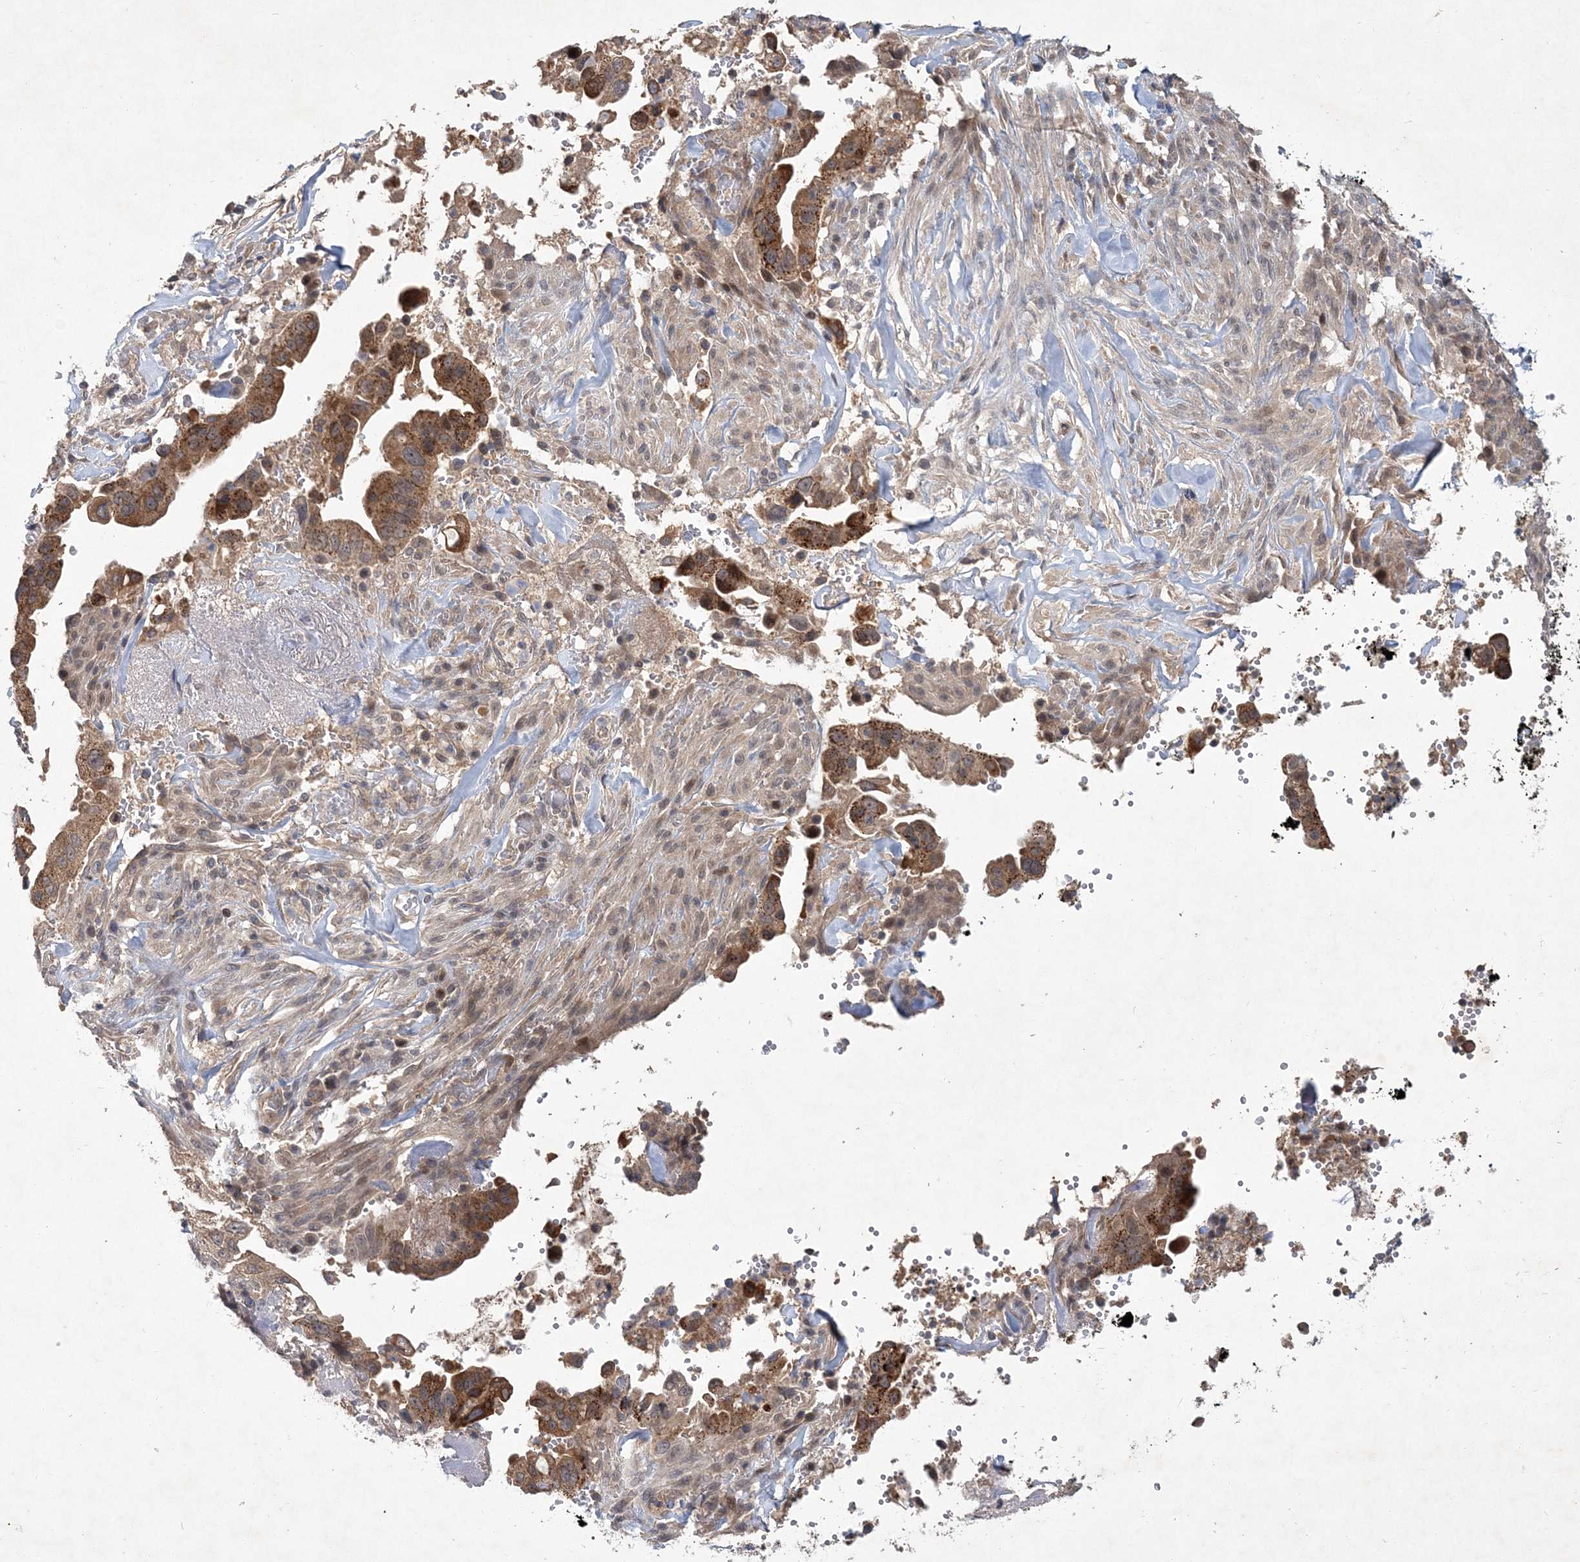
{"staining": {"intensity": "moderate", "quantity": ">75%", "location": "cytoplasmic/membranous"}, "tissue": "pancreatic cancer", "cell_type": "Tumor cells", "image_type": "cancer", "snomed": [{"axis": "morphology", "description": "Inflammation, NOS"}, {"axis": "morphology", "description": "Adenocarcinoma, NOS"}, {"axis": "topography", "description": "Pancreas"}], "caption": "Human pancreatic cancer stained with a brown dye reveals moderate cytoplasmic/membranous positive staining in approximately >75% of tumor cells.", "gene": "RNF25", "patient": {"sex": "female", "age": 56}}